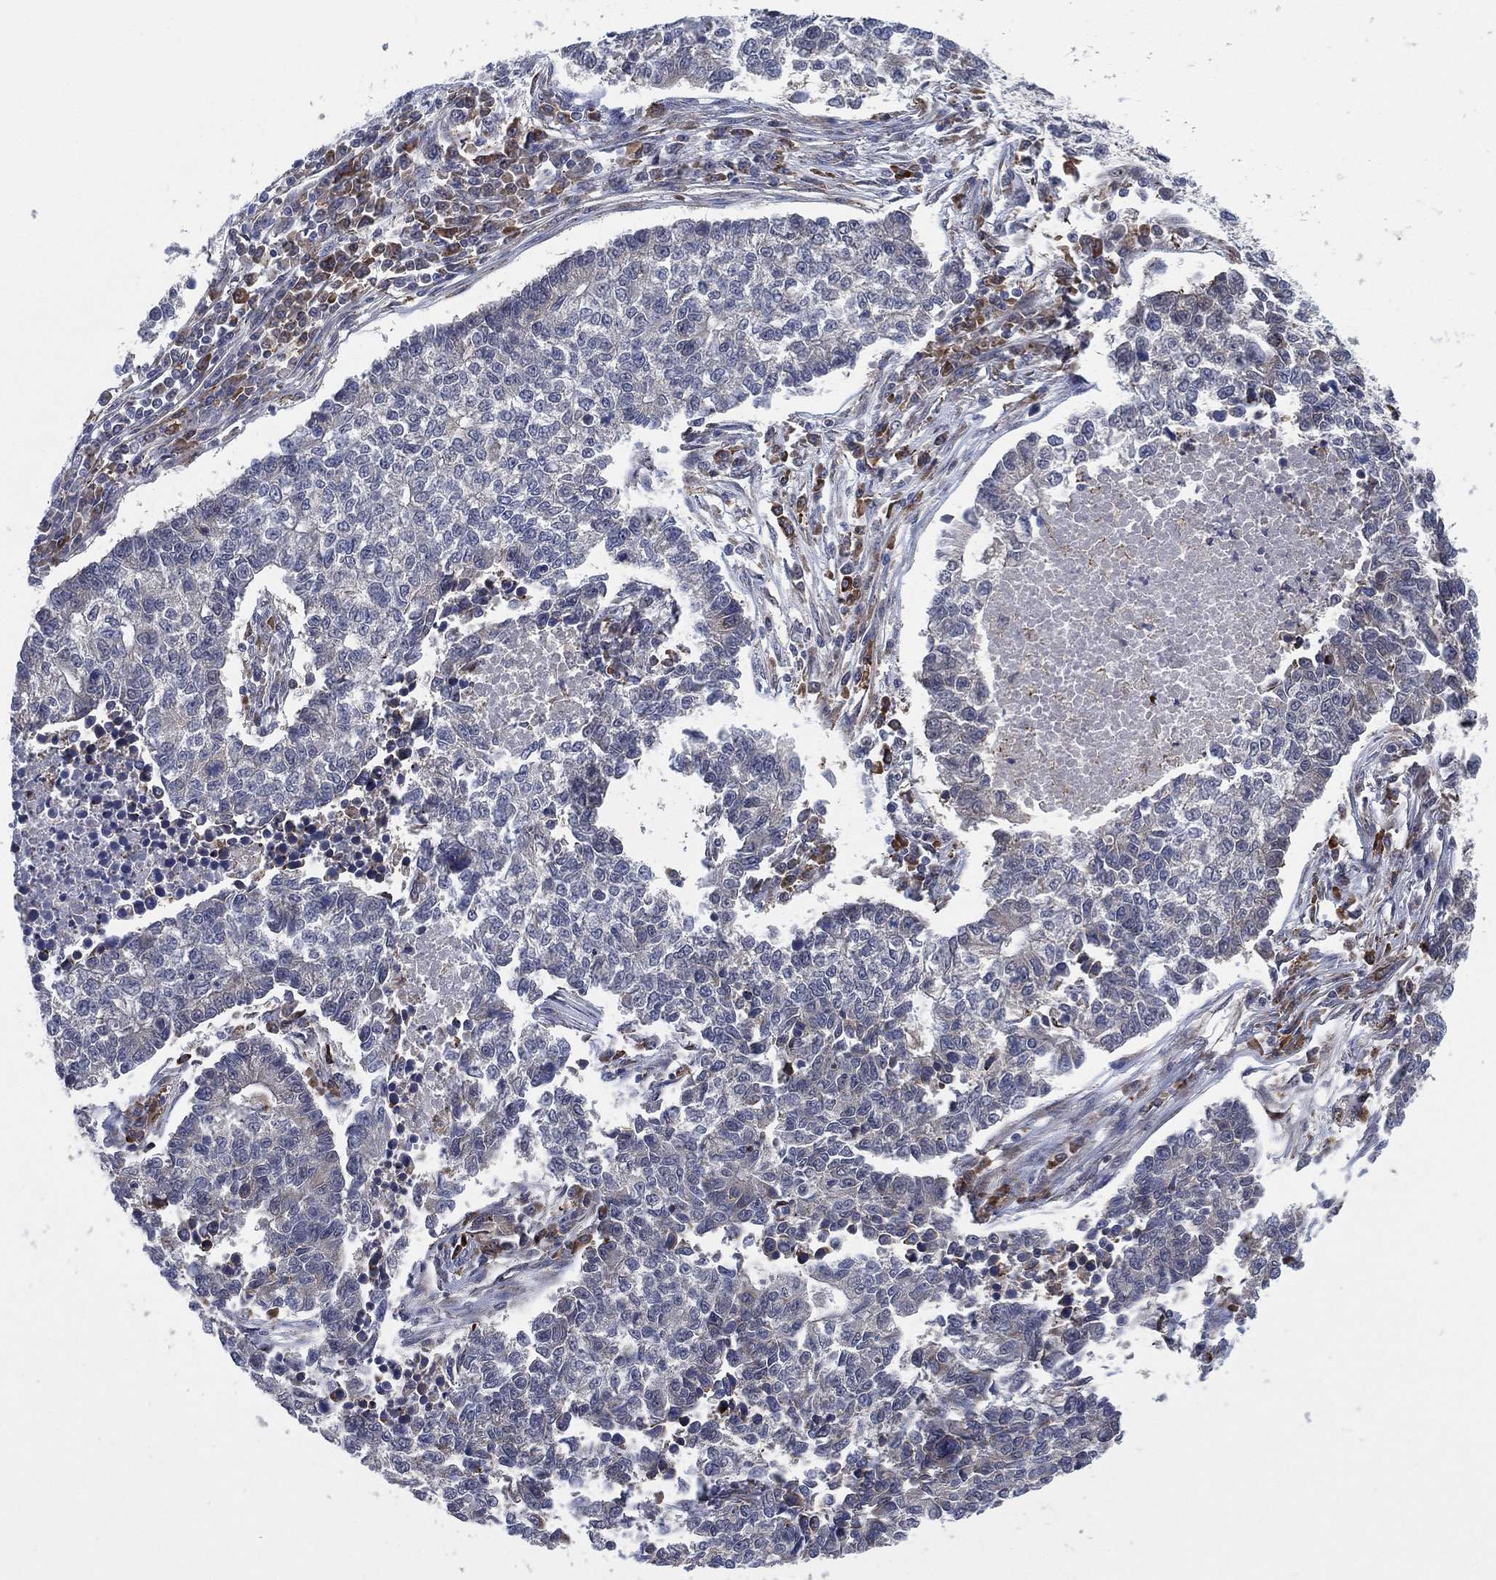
{"staining": {"intensity": "negative", "quantity": "none", "location": "none"}, "tissue": "lung cancer", "cell_type": "Tumor cells", "image_type": "cancer", "snomed": [{"axis": "morphology", "description": "Adenocarcinoma, NOS"}, {"axis": "topography", "description": "Lung"}], "caption": "A high-resolution image shows immunohistochemistry staining of lung cancer (adenocarcinoma), which displays no significant expression in tumor cells.", "gene": "FES", "patient": {"sex": "male", "age": 57}}